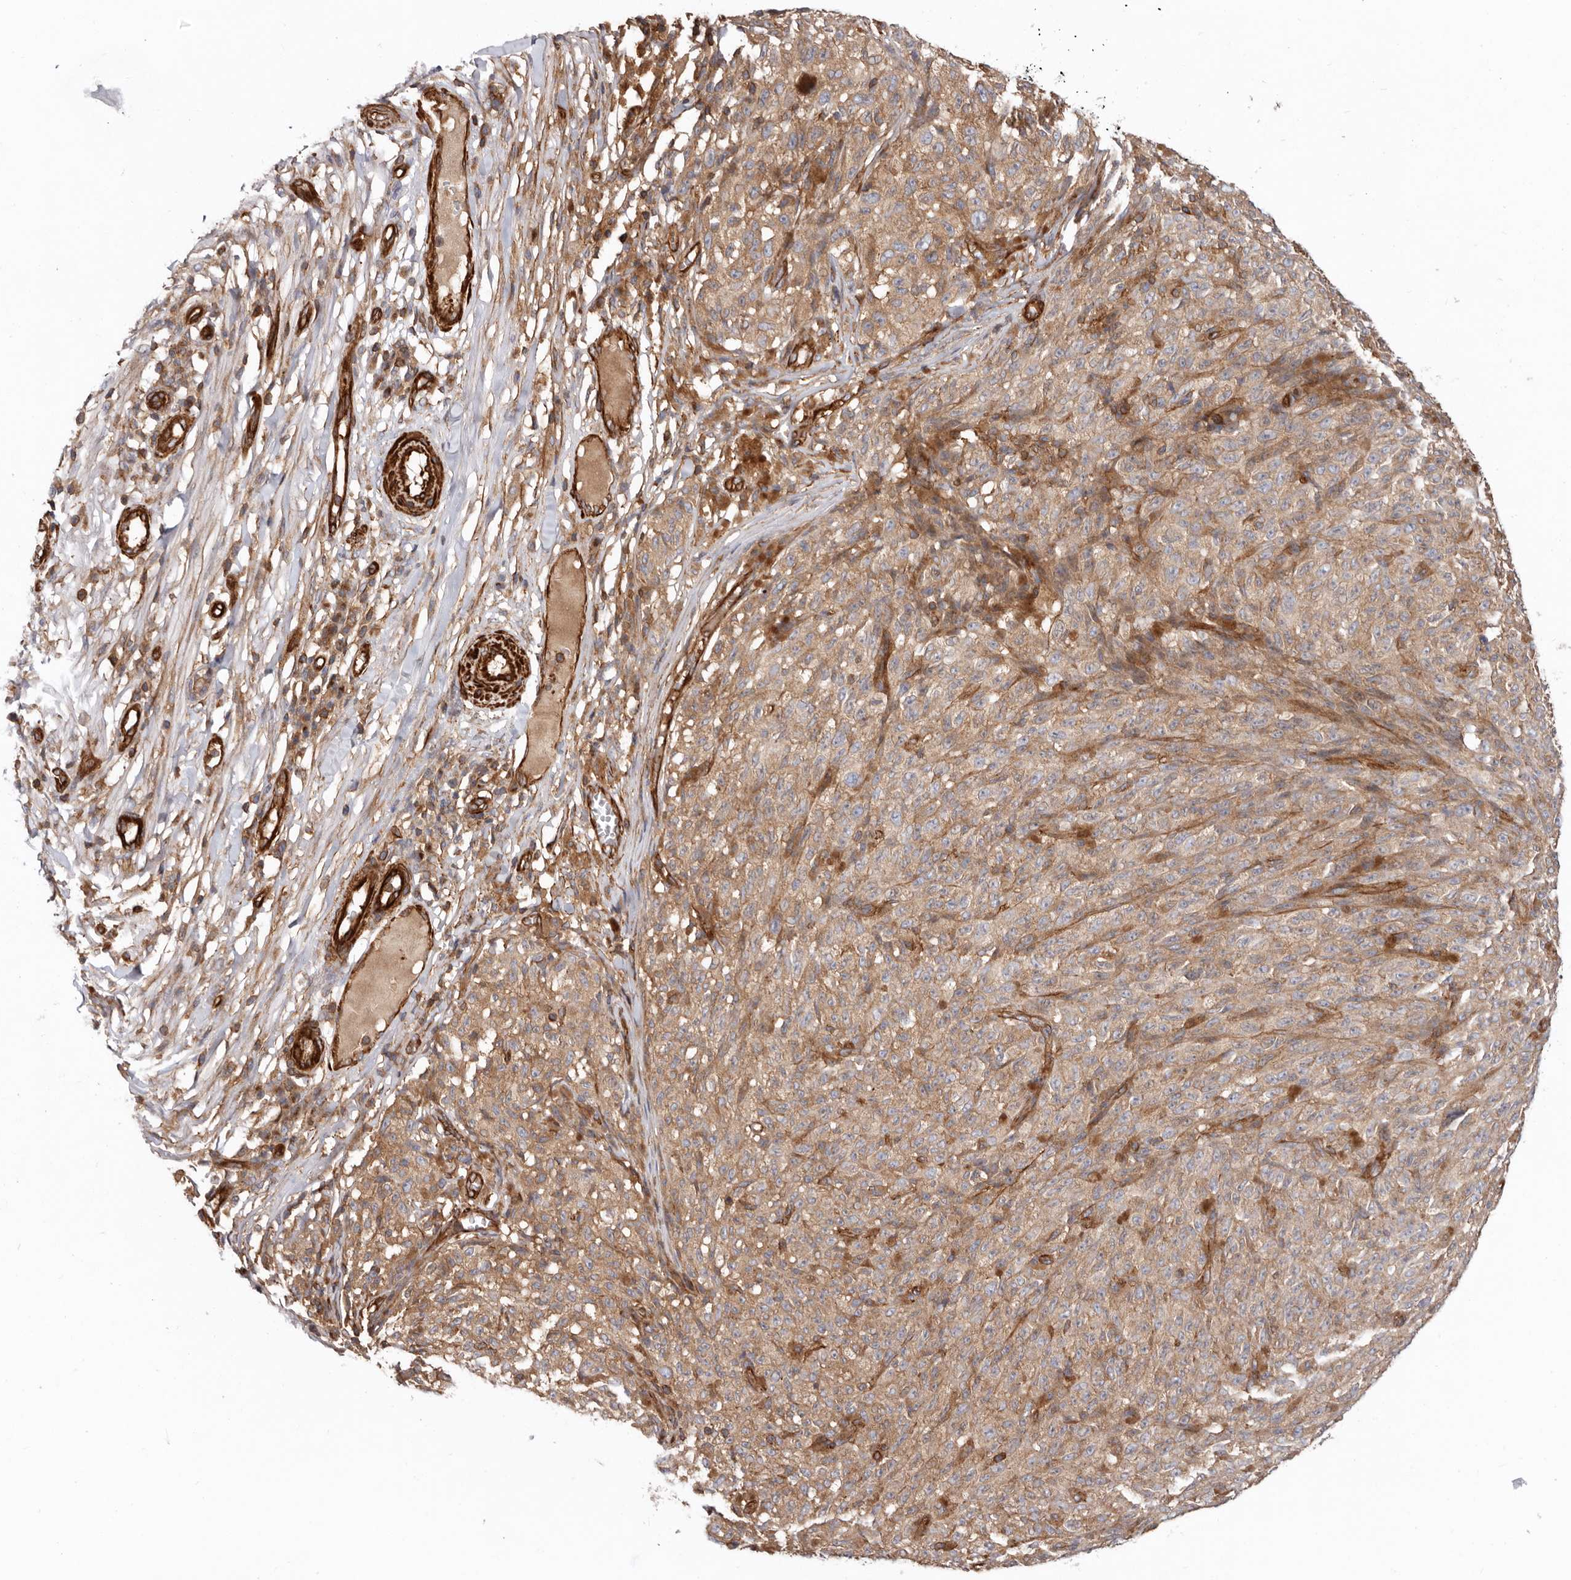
{"staining": {"intensity": "moderate", "quantity": ">75%", "location": "cytoplasmic/membranous"}, "tissue": "melanoma", "cell_type": "Tumor cells", "image_type": "cancer", "snomed": [{"axis": "morphology", "description": "Malignant melanoma, NOS"}, {"axis": "topography", "description": "Skin"}], "caption": "Melanoma tissue displays moderate cytoplasmic/membranous positivity in about >75% of tumor cells", "gene": "TMC7", "patient": {"sex": "female", "age": 82}}